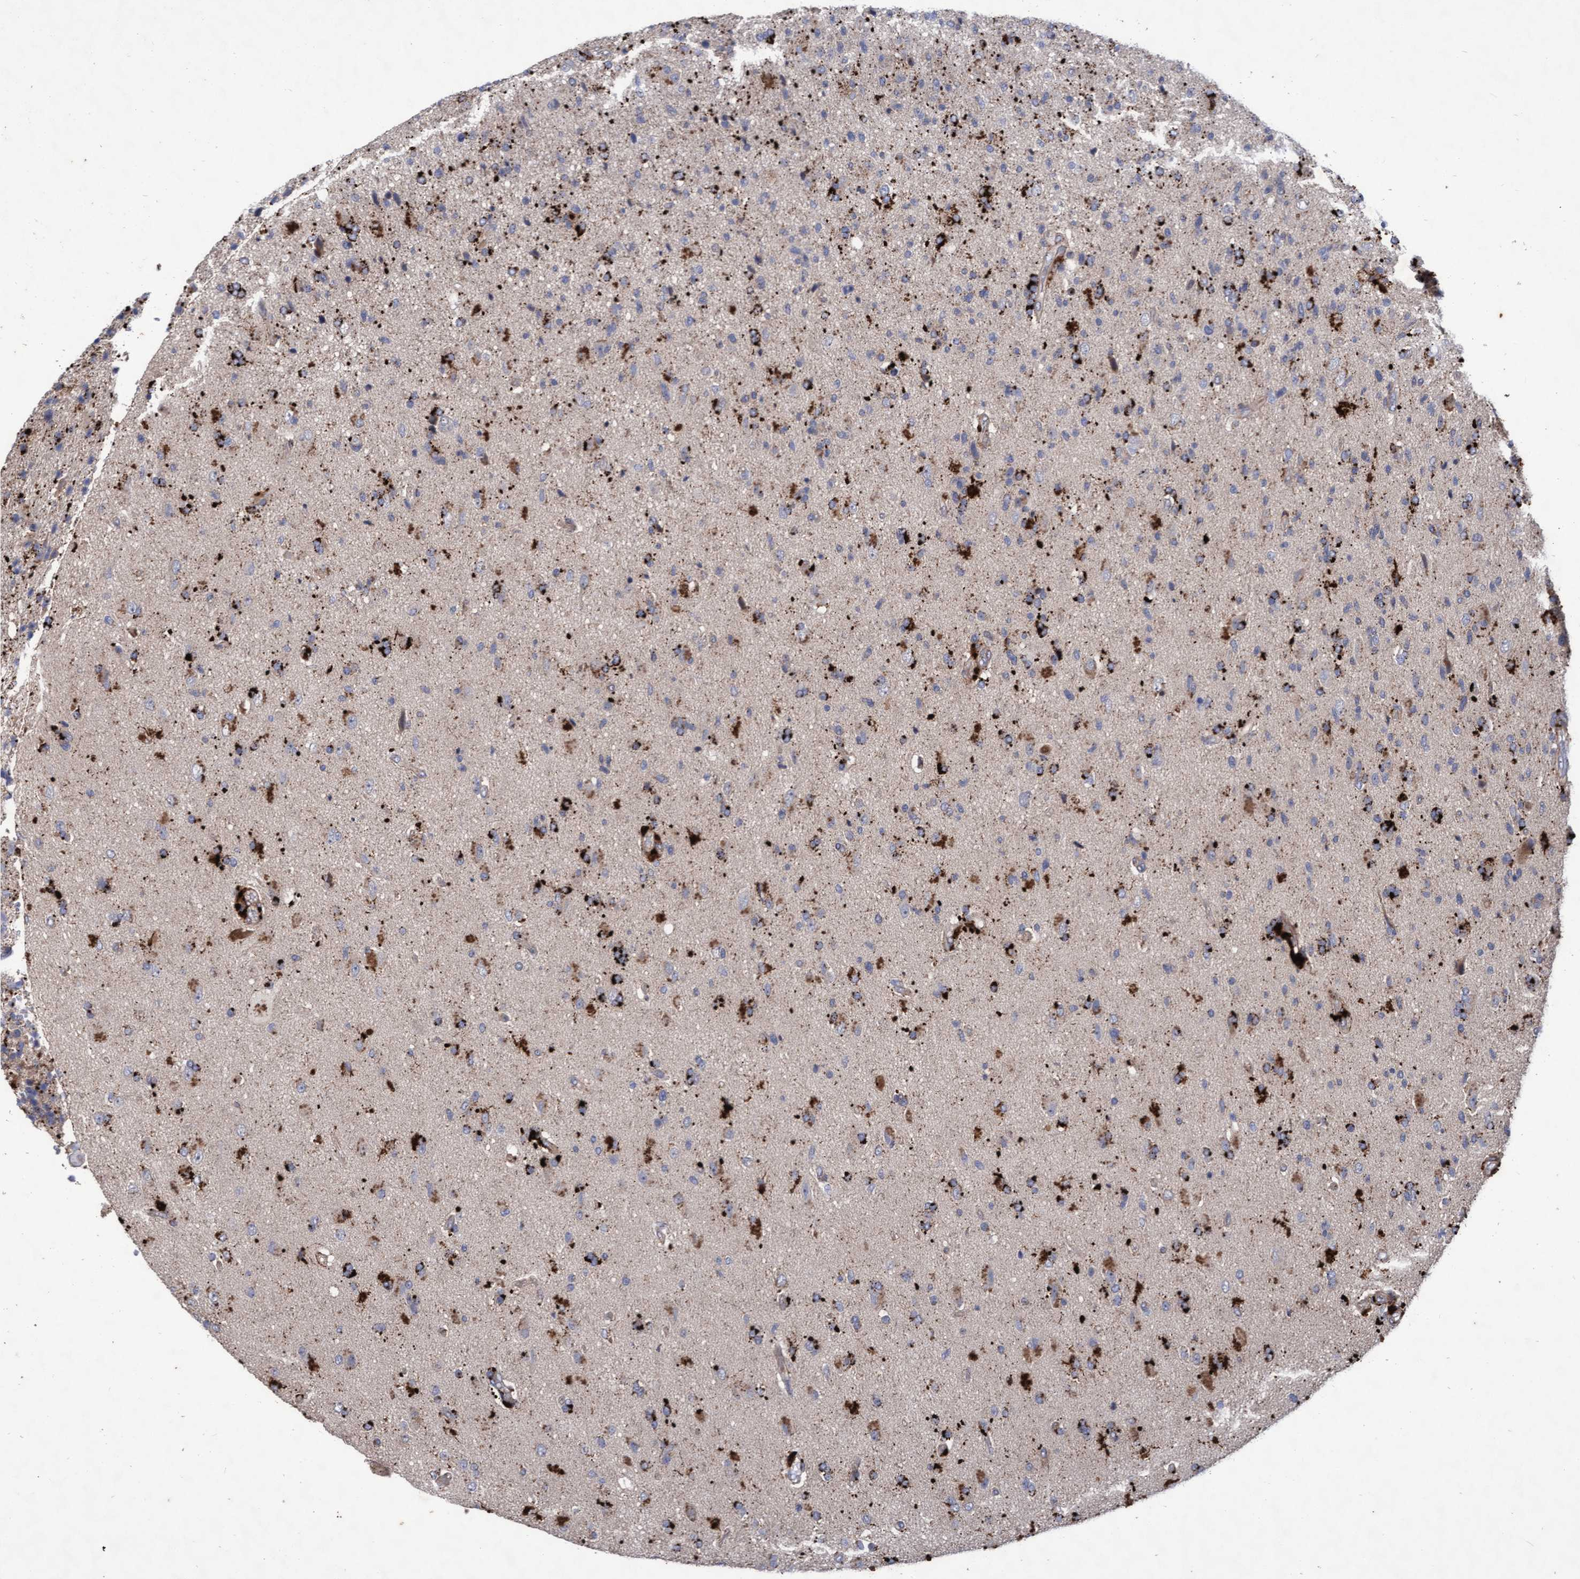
{"staining": {"intensity": "moderate", "quantity": "<25%", "location": "cytoplasmic/membranous"}, "tissue": "glioma", "cell_type": "Tumor cells", "image_type": "cancer", "snomed": [{"axis": "morphology", "description": "Glioma, malignant, High grade"}, {"axis": "topography", "description": "Brain"}], "caption": "Moderate cytoplasmic/membranous protein positivity is appreciated in about <25% of tumor cells in glioma. (DAB IHC with brightfield microscopy, high magnification).", "gene": "ABCF2", "patient": {"sex": "male", "age": 72}}